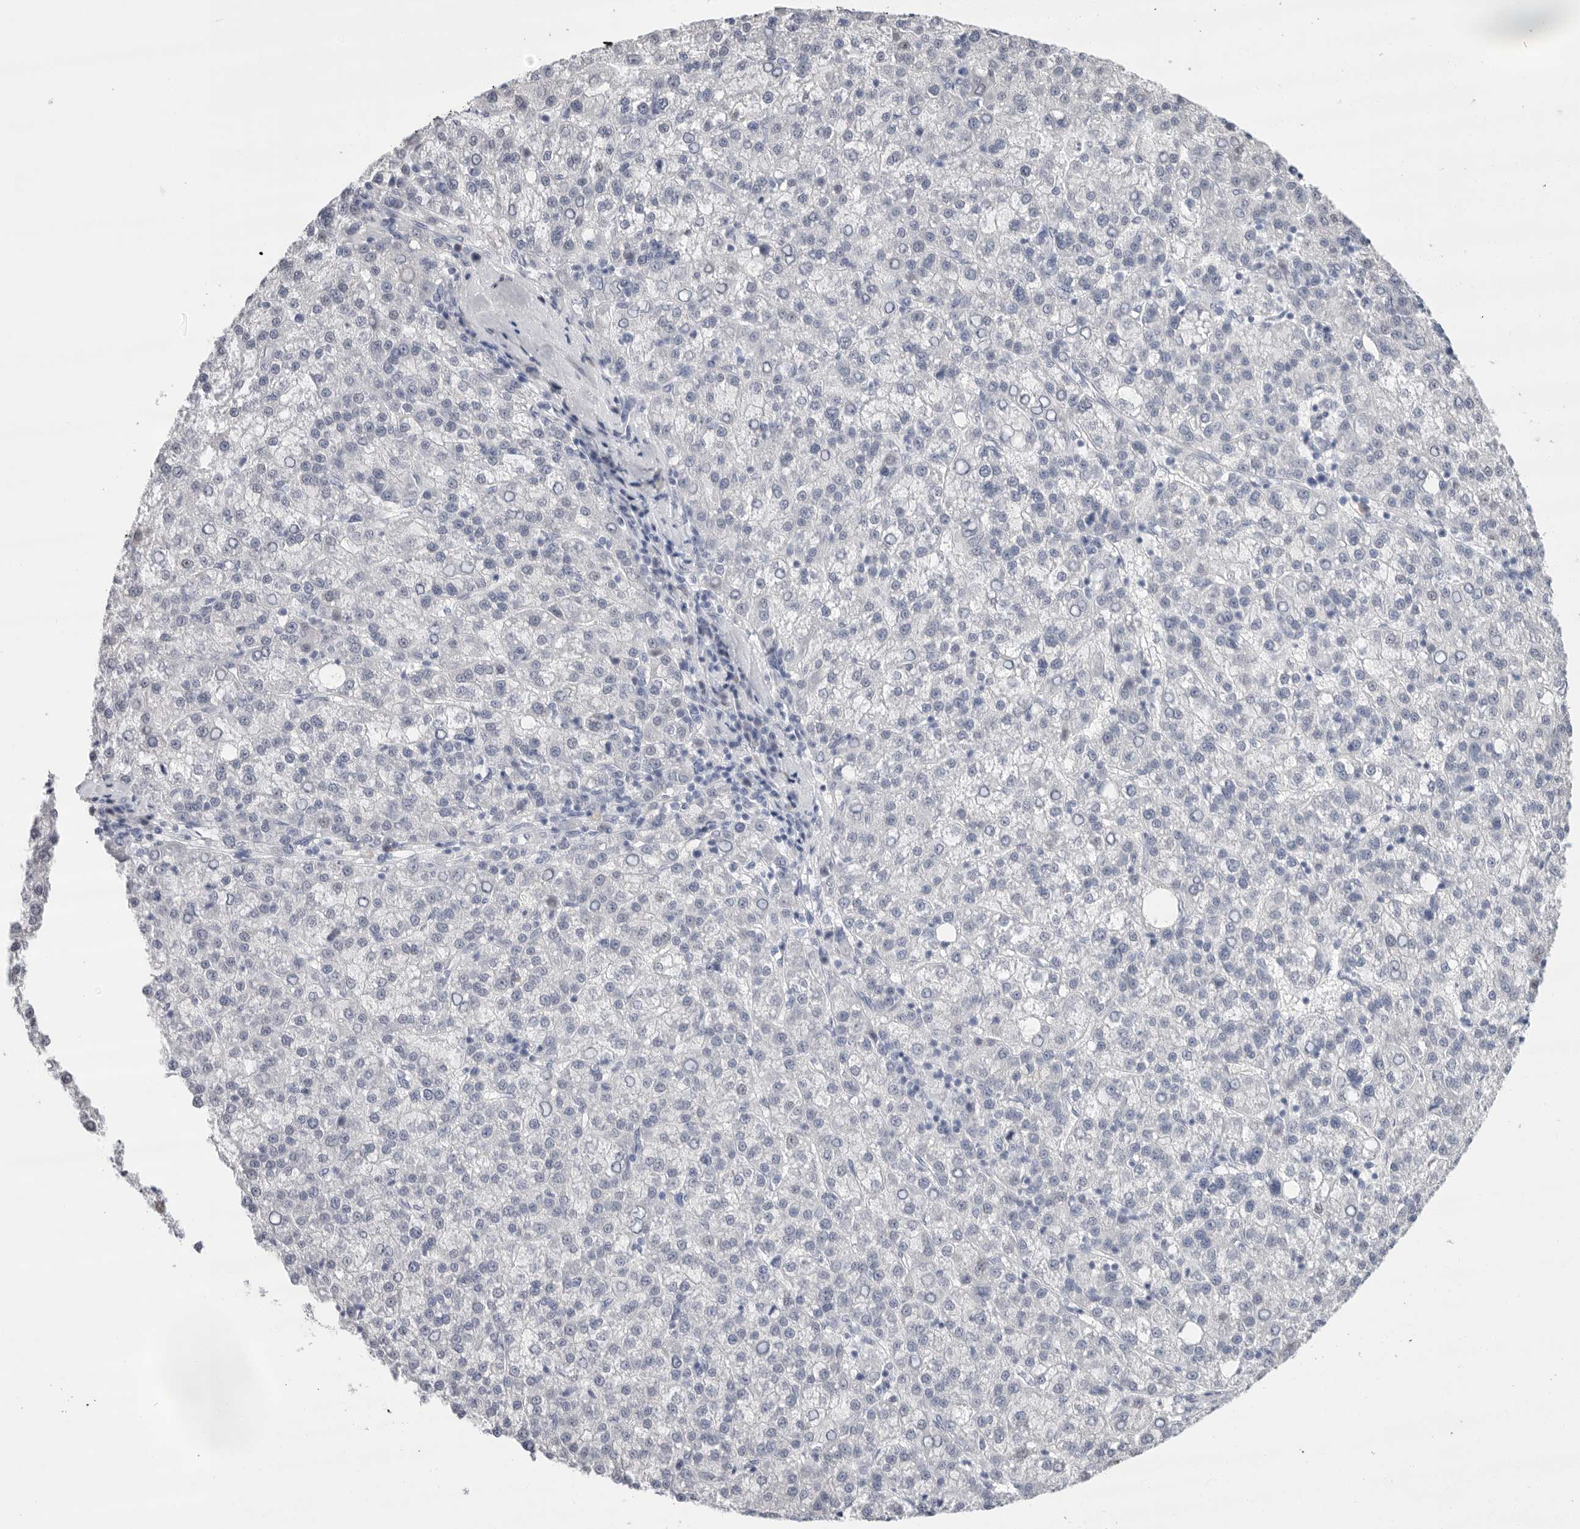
{"staining": {"intensity": "negative", "quantity": "none", "location": "none"}, "tissue": "liver cancer", "cell_type": "Tumor cells", "image_type": "cancer", "snomed": [{"axis": "morphology", "description": "Carcinoma, Hepatocellular, NOS"}, {"axis": "topography", "description": "Liver"}], "caption": "A high-resolution photomicrograph shows IHC staining of liver cancer, which displays no significant staining in tumor cells. (Stains: DAB (3,3'-diaminobenzidine) immunohistochemistry (IHC) with hematoxylin counter stain, Microscopy: brightfield microscopy at high magnification).", "gene": "ARHGEF10", "patient": {"sex": "female", "age": 58}}